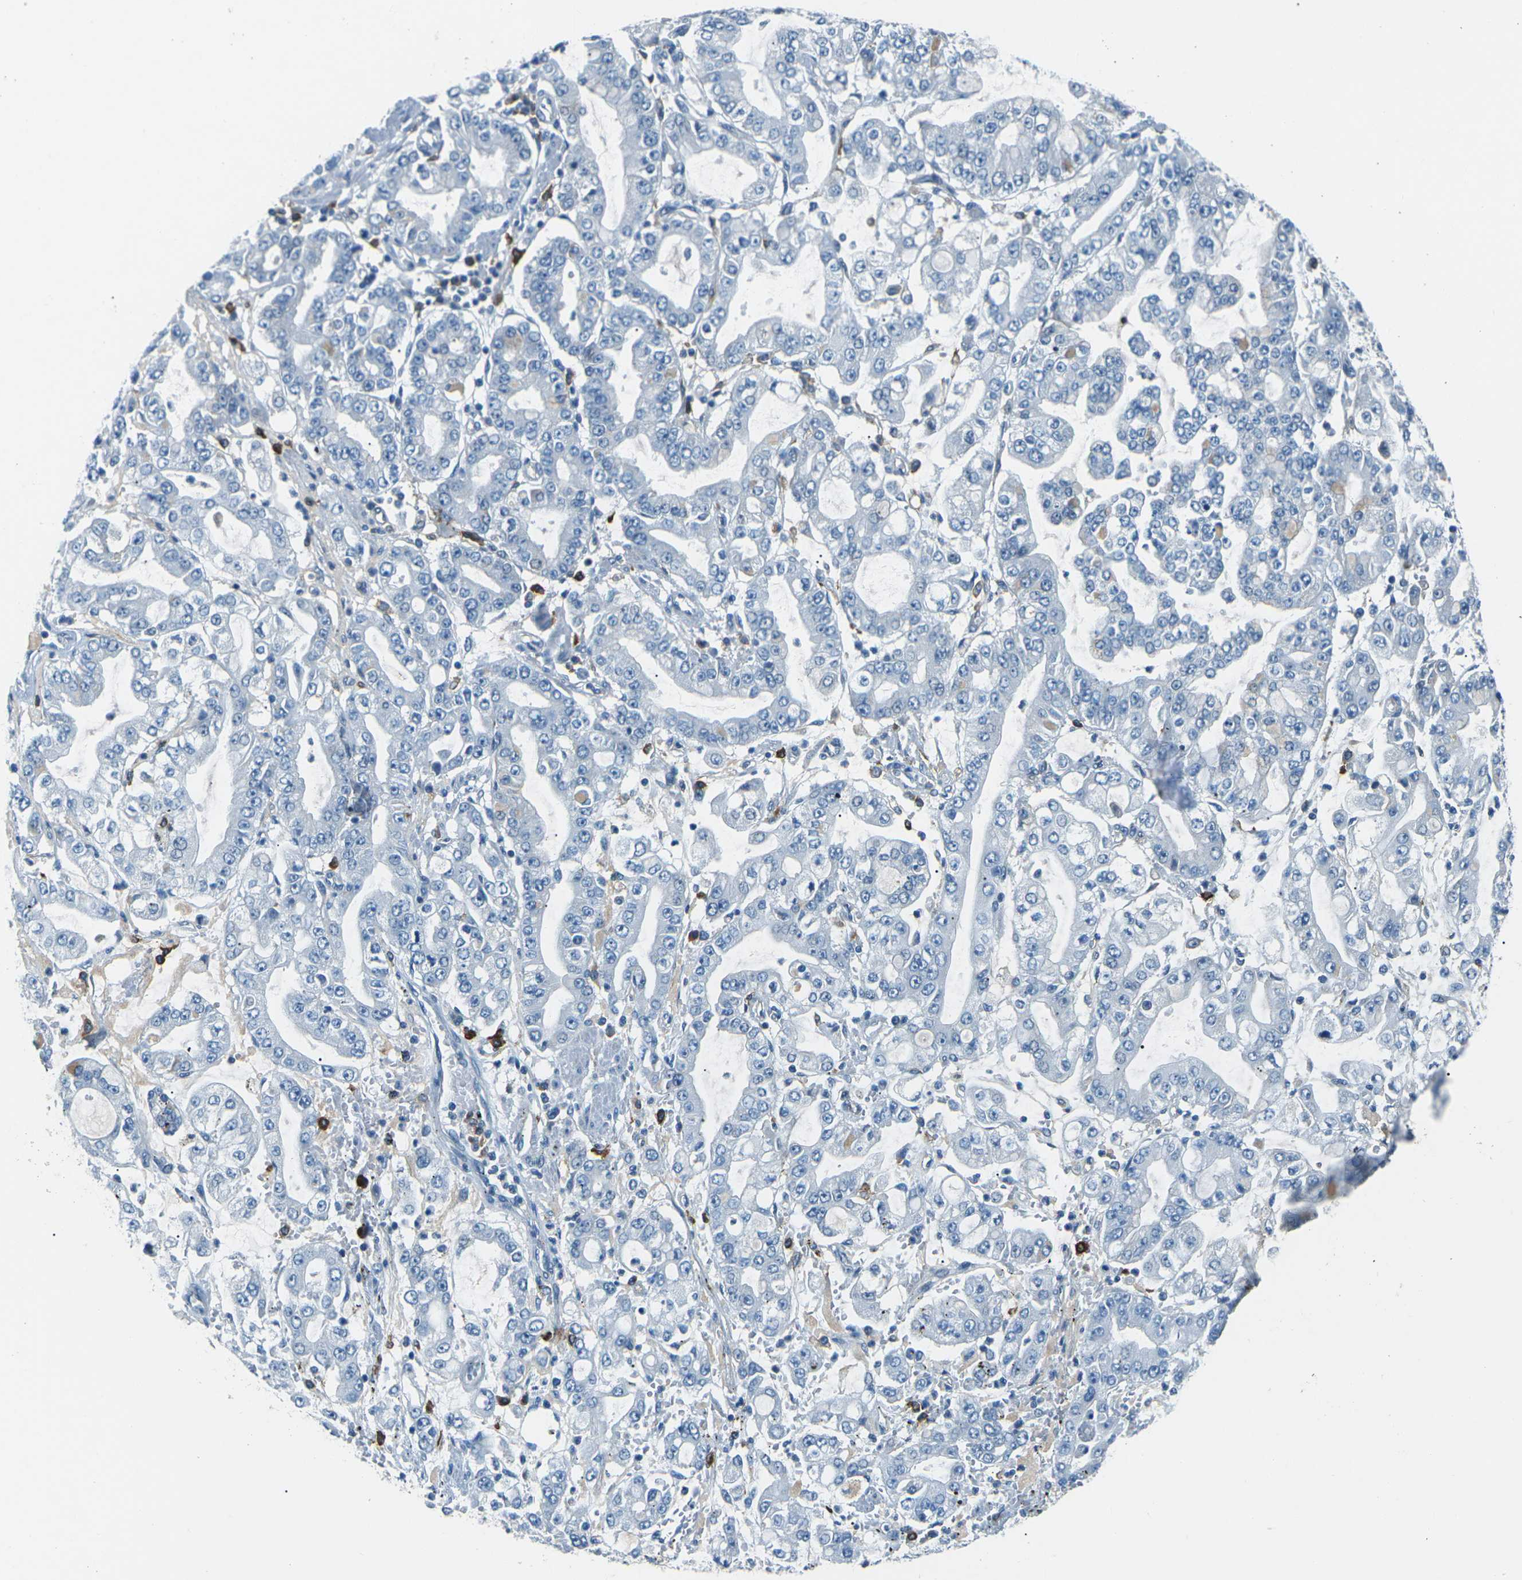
{"staining": {"intensity": "negative", "quantity": "none", "location": "none"}, "tissue": "stomach cancer", "cell_type": "Tumor cells", "image_type": "cancer", "snomed": [{"axis": "morphology", "description": "Adenocarcinoma, NOS"}, {"axis": "topography", "description": "Stomach"}], "caption": "The immunohistochemistry photomicrograph has no significant expression in tumor cells of stomach adenocarcinoma tissue. (Brightfield microscopy of DAB (3,3'-diaminobenzidine) immunohistochemistry (IHC) at high magnification).", "gene": "CD1D", "patient": {"sex": "male", "age": 76}}